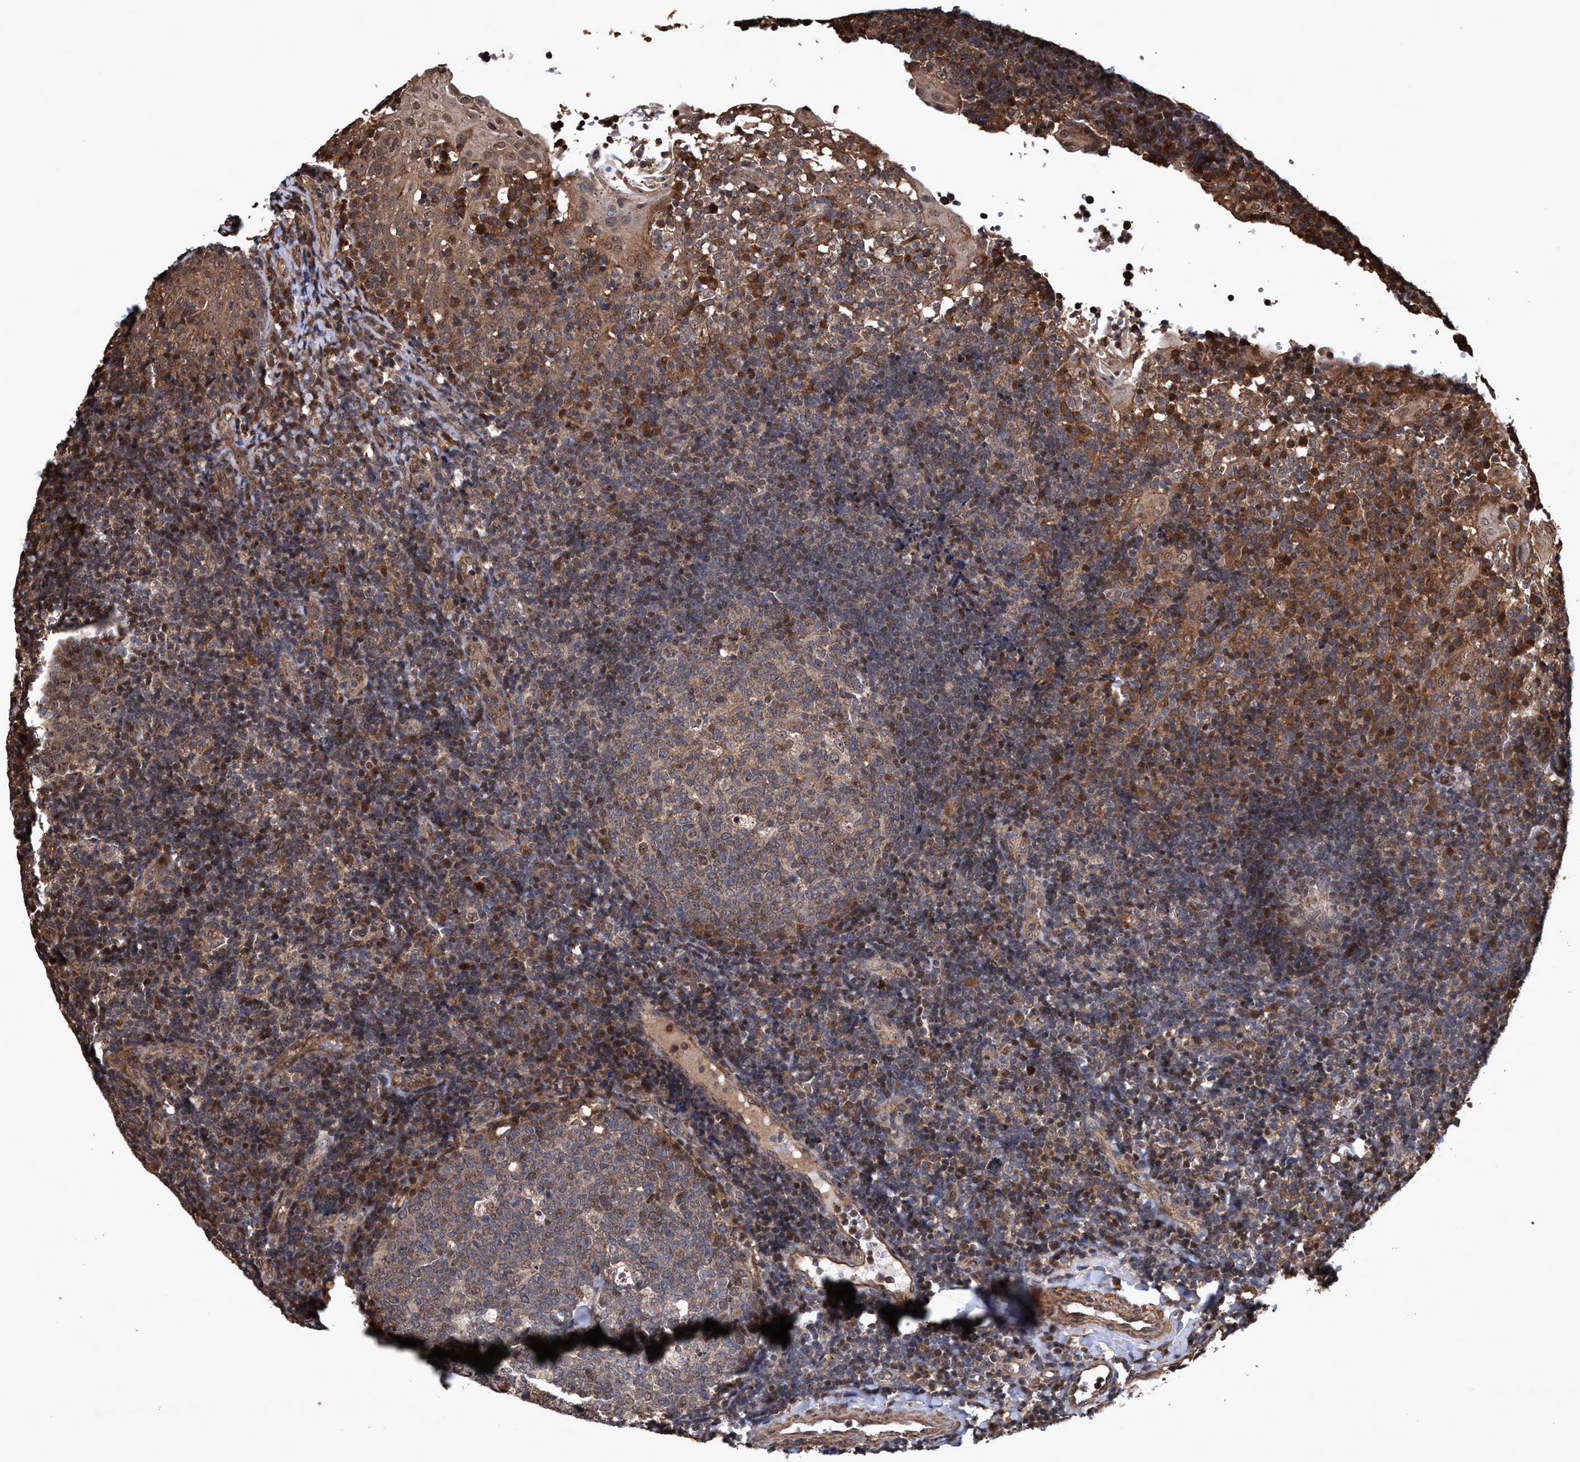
{"staining": {"intensity": "moderate", "quantity": ">75%", "location": "cytoplasmic/membranous,nuclear"}, "tissue": "tonsil", "cell_type": "Germinal center cells", "image_type": "normal", "snomed": [{"axis": "morphology", "description": "Normal tissue, NOS"}, {"axis": "topography", "description": "Tonsil"}], "caption": "Protein expression analysis of benign tonsil shows moderate cytoplasmic/membranous,nuclear expression in approximately >75% of germinal center cells. Ihc stains the protein in brown and the nuclei are stained blue.", "gene": "TRPC7", "patient": {"sex": "female", "age": 40}}